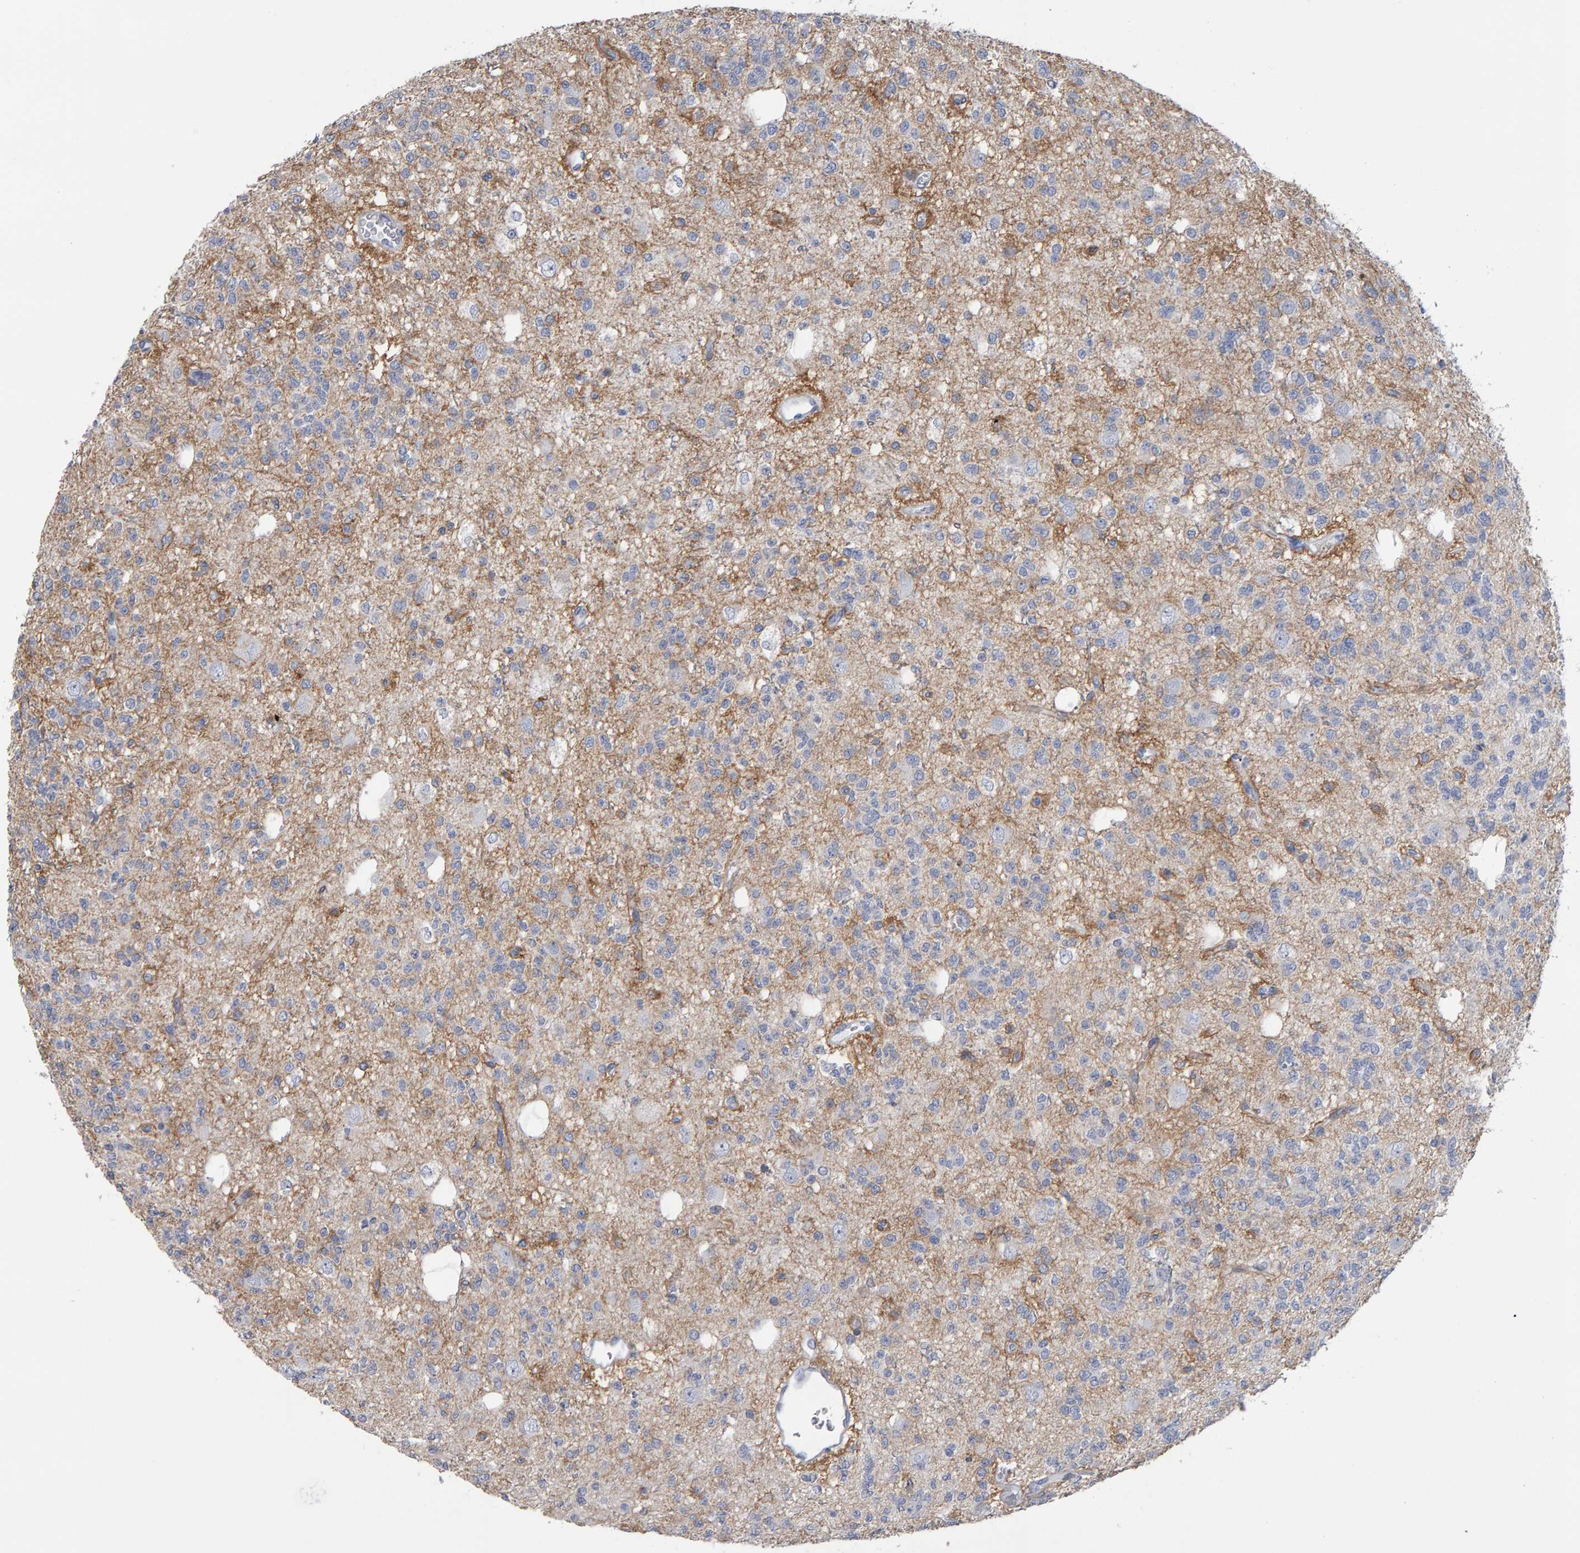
{"staining": {"intensity": "negative", "quantity": "none", "location": "none"}, "tissue": "glioma", "cell_type": "Tumor cells", "image_type": "cancer", "snomed": [{"axis": "morphology", "description": "Glioma, malignant, Low grade"}, {"axis": "topography", "description": "Brain"}], "caption": "The micrograph demonstrates no staining of tumor cells in low-grade glioma (malignant).", "gene": "CD38", "patient": {"sex": "male", "age": 38}}